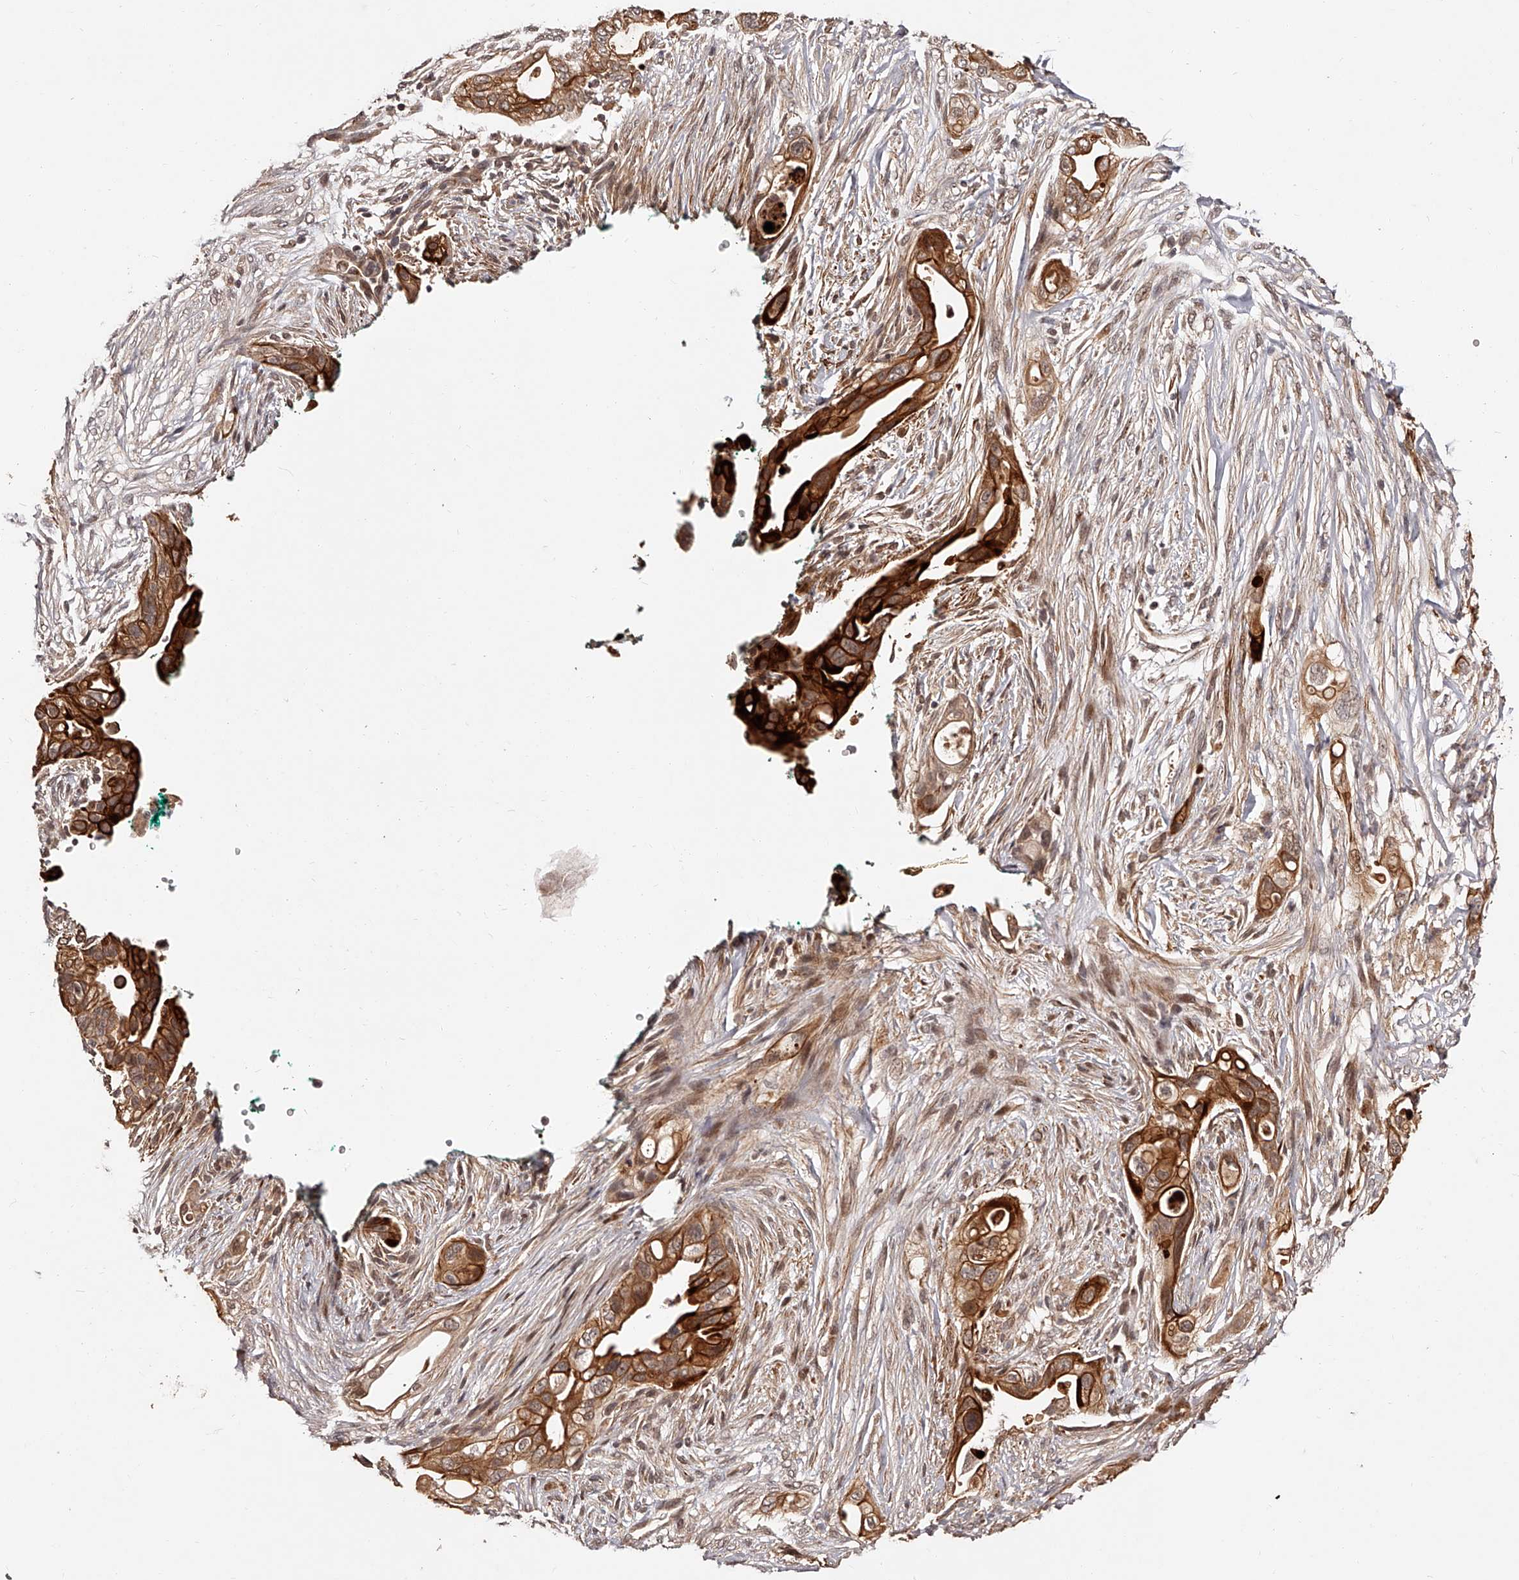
{"staining": {"intensity": "strong", "quantity": ">75%", "location": "cytoplasmic/membranous"}, "tissue": "pancreatic cancer", "cell_type": "Tumor cells", "image_type": "cancer", "snomed": [{"axis": "morphology", "description": "Adenocarcinoma, NOS"}, {"axis": "topography", "description": "Pancreas"}], "caption": "IHC photomicrograph of pancreatic adenocarcinoma stained for a protein (brown), which shows high levels of strong cytoplasmic/membranous expression in about >75% of tumor cells.", "gene": "CUL7", "patient": {"sex": "male", "age": 53}}